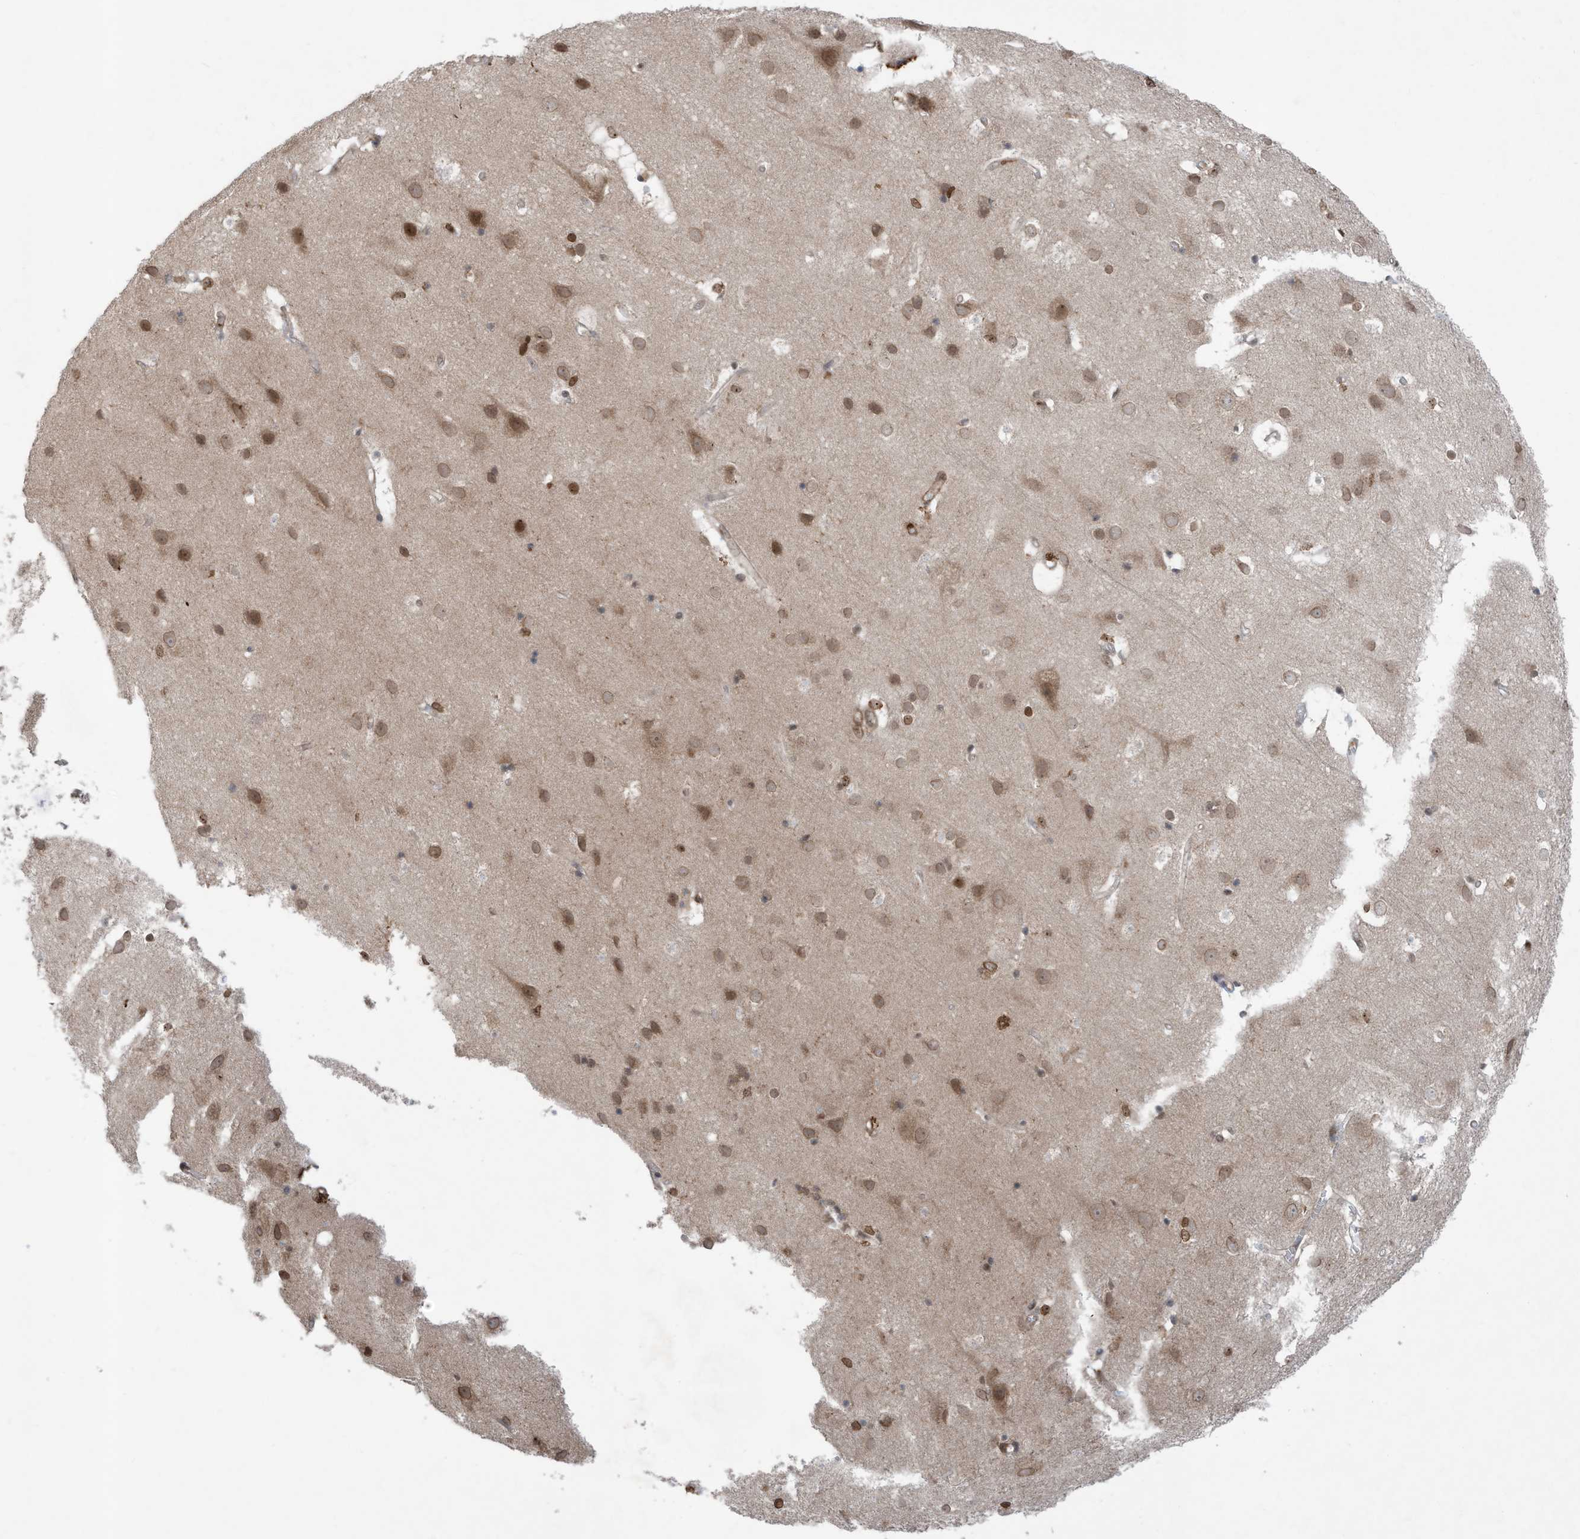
{"staining": {"intensity": "moderate", "quantity": "25%-75%", "location": "cytoplasmic/membranous"}, "tissue": "cerebral cortex", "cell_type": "Endothelial cells", "image_type": "normal", "snomed": [{"axis": "morphology", "description": "Normal tissue, NOS"}, {"axis": "topography", "description": "Cerebral cortex"}], "caption": "Protein analysis of normal cerebral cortex shows moderate cytoplasmic/membranous staining in approximately 25%-75% of endothelial cells.", "gene": "REPIN1", "patient": {"sex": "male", "age": 54}}